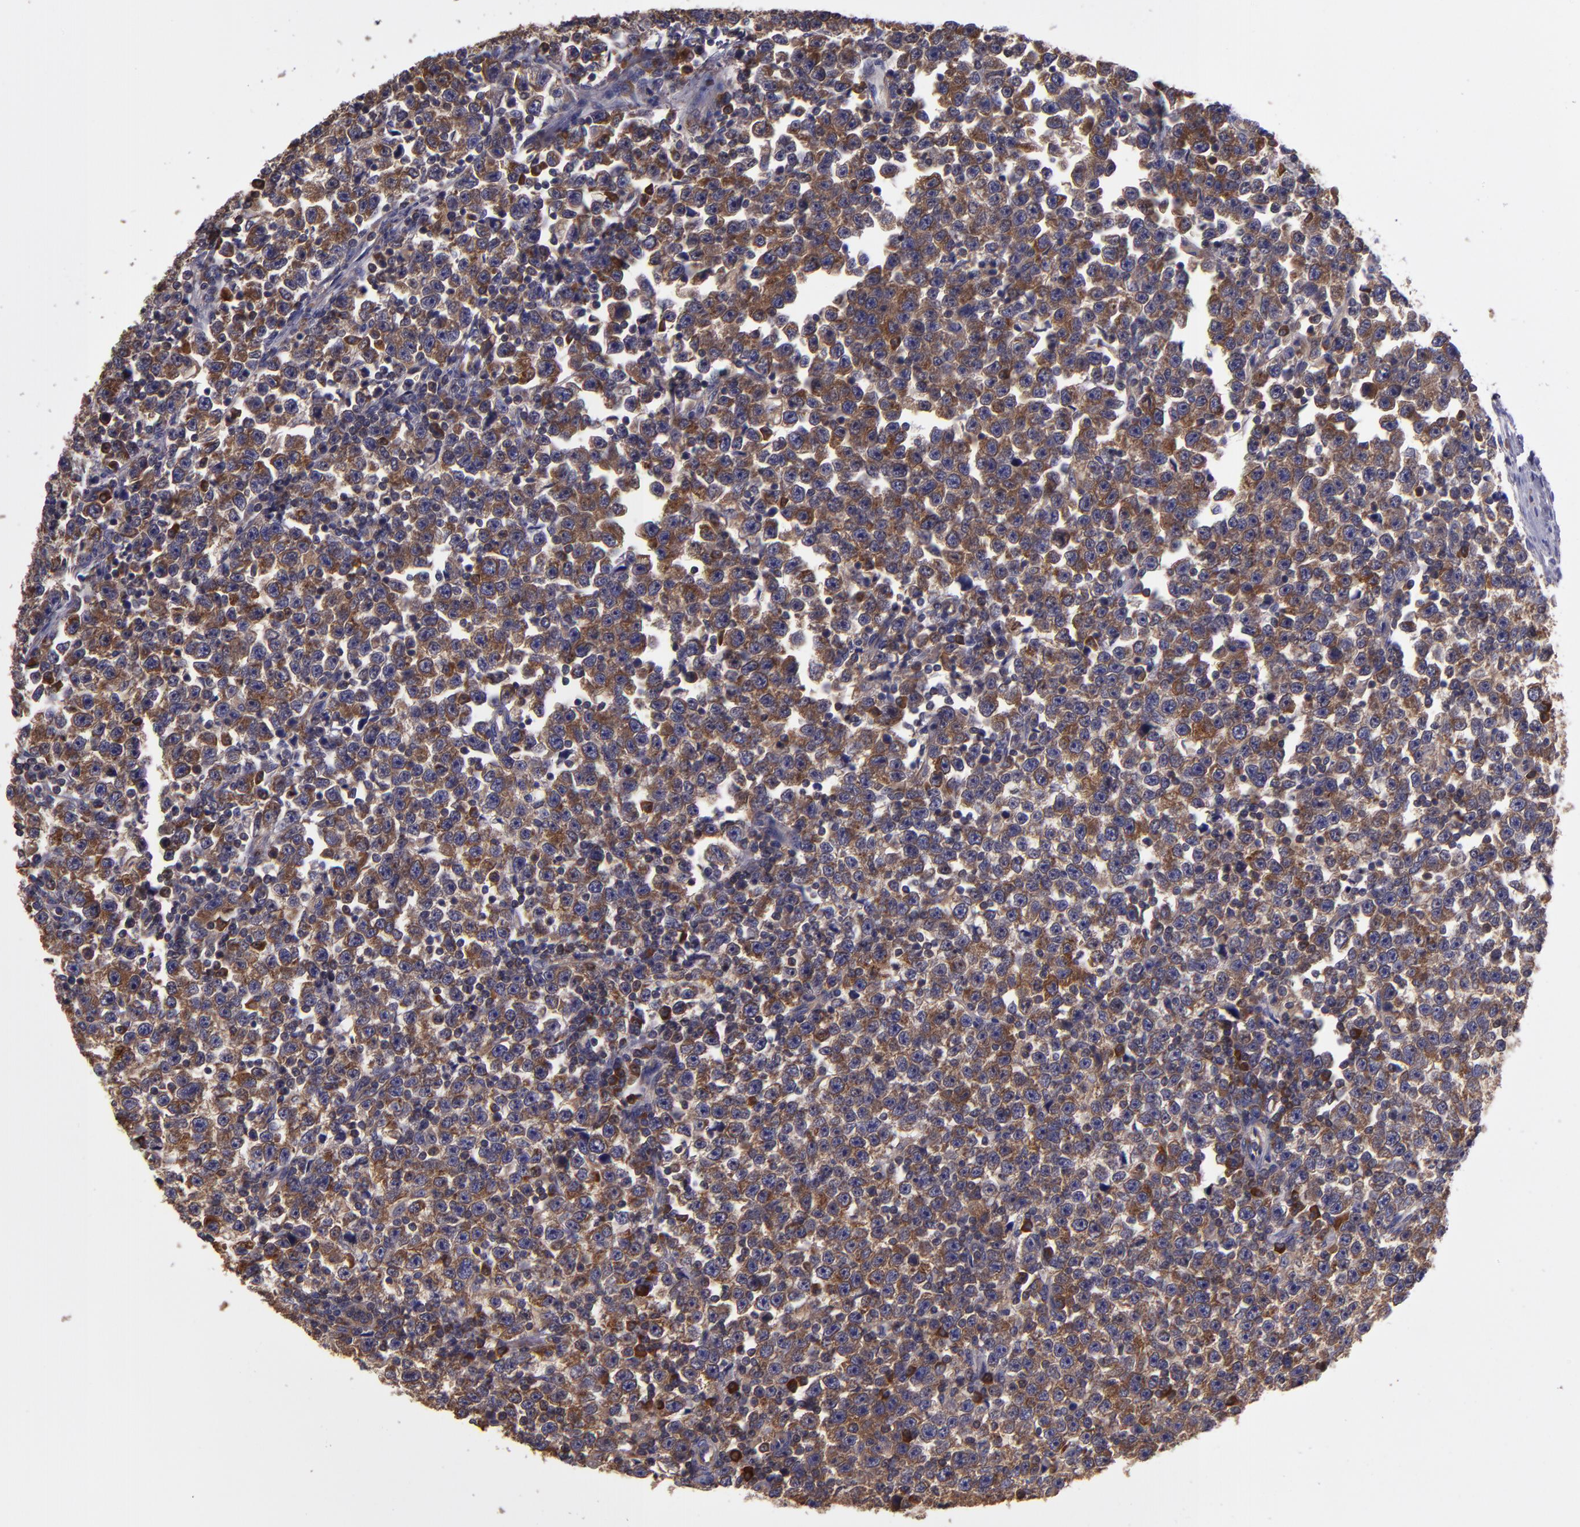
{"staining": {"intensity": "moderate", "quantity": ">75%", "location": "cytoplasmic/membranous"}, "tissue": "testis cancer", "cell_type": "Tumor cells", "image_type": "cancer", "snomed": [{"axis": "morphology", "description": "Seminoma, NOS"}, {"axis": "topography", "description": "Testis"}], "caption": "A brown stain labels moderate cytoplasmic/membranous positivity of a protein in testis cancer tumor cells.", "gene": "CARS1", "patient": {"sex": "male", "age": 43}}